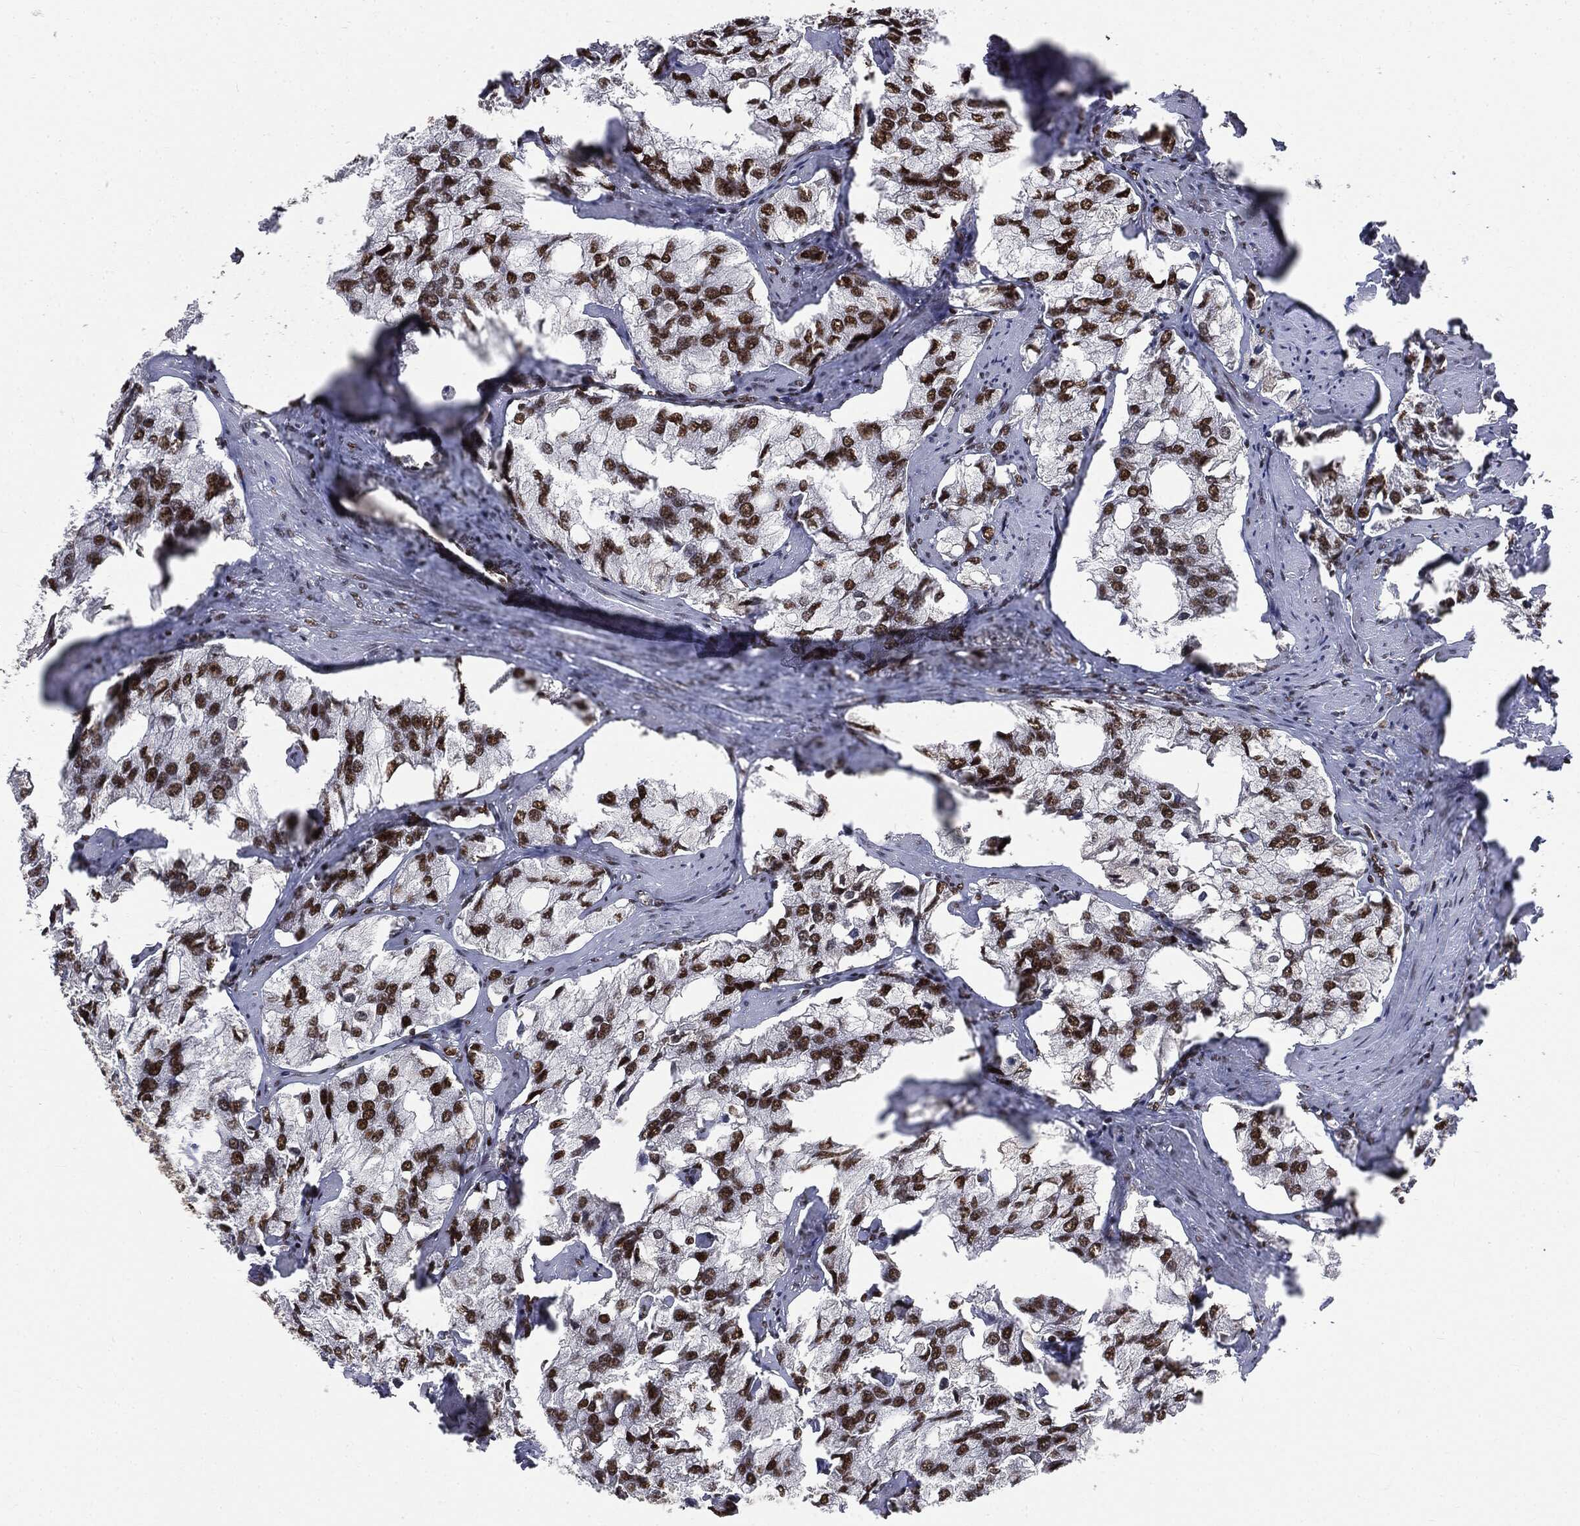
{"staining": {"intensity": "strong", "quantity": ">75%", "location": "nuclear"}, "tissue": "prostate cancer", "cell_type": "Tumor cells", "image_type": "cancer", "snomed": [{"axis": "morphology", "description": "Adenocarcinoma, NOS"}, {"axis": "topography", "description": "Prostate and seminal vesicle, NOS"}, {"axis": "topography", "description": "Prostate"}], "caption": "The micrograph reveals staining of adenocarcinoma (prostate), revealing strong nuclear protein expression (brown color) within tumor cells. Immunohistochemistry (ihc) stains the protein of interest in brown and the nuclei are stained blue.", "gene": "DPH2", "patient": {"sex": "male", "age": 64}}